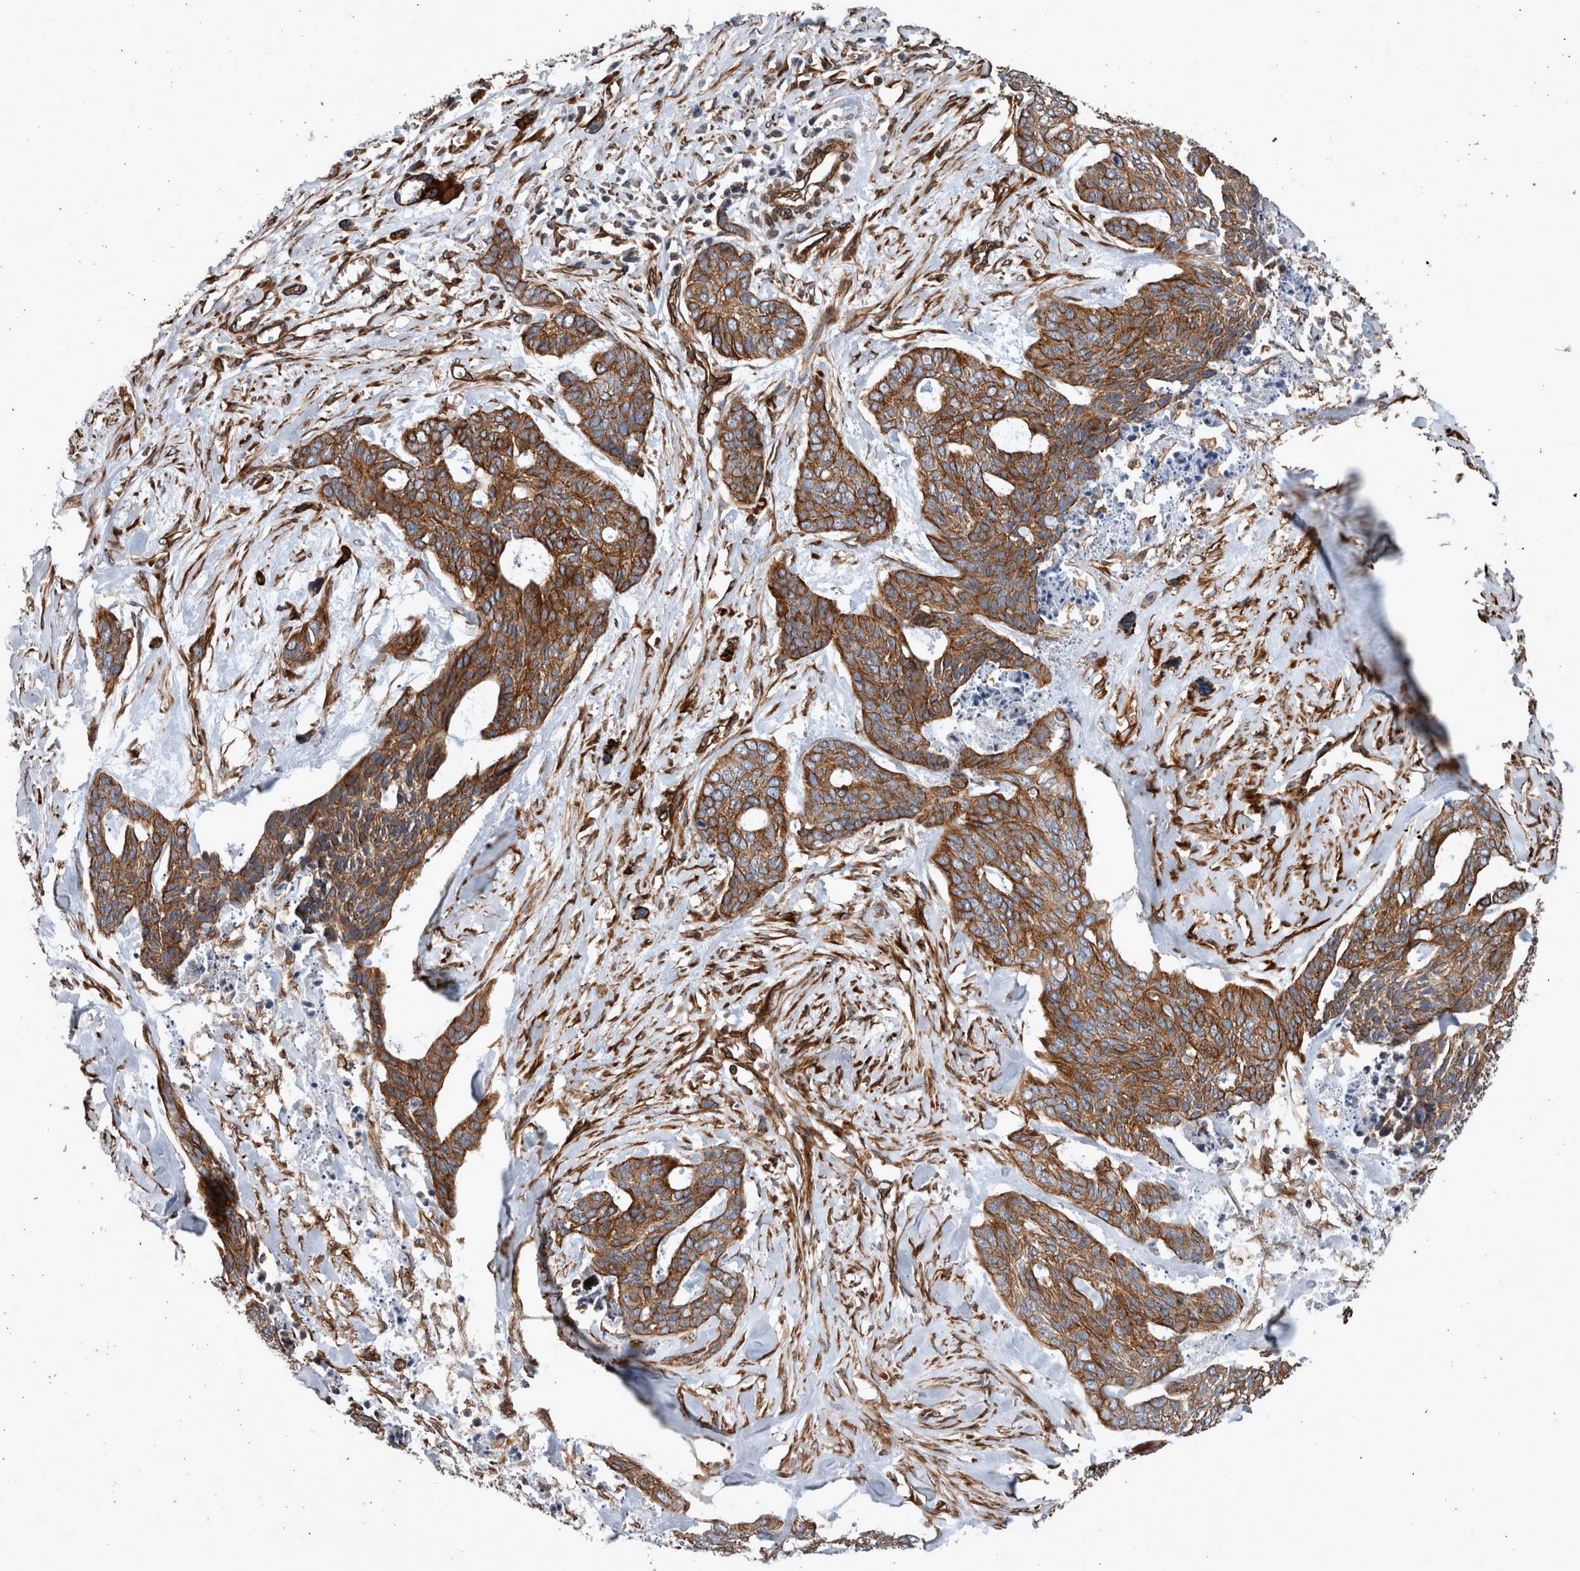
{"staining": {"intensity": "strong", "quantity": ">75%", "location": "cytoplasmic/membranous"}, "tissue": "skin cancer", "cell_type": "Tumor cells", "image_type": "cancer", "snomed": [{"axis": "morphology", "description": "Basal cell carcinoma"}, {"axis": "topography", "description": "Skin"}], "caption": "Immunohistochemistry (IHC) (DAB (3,3'-diaminobenzidine)) staining of human skin cancer demonstrates strong cytoplasmic/membranous protein expression in approximately >75% of tumor cells.", "gene": "PLEC", "patient": {"sex": "female", "age": 64}}